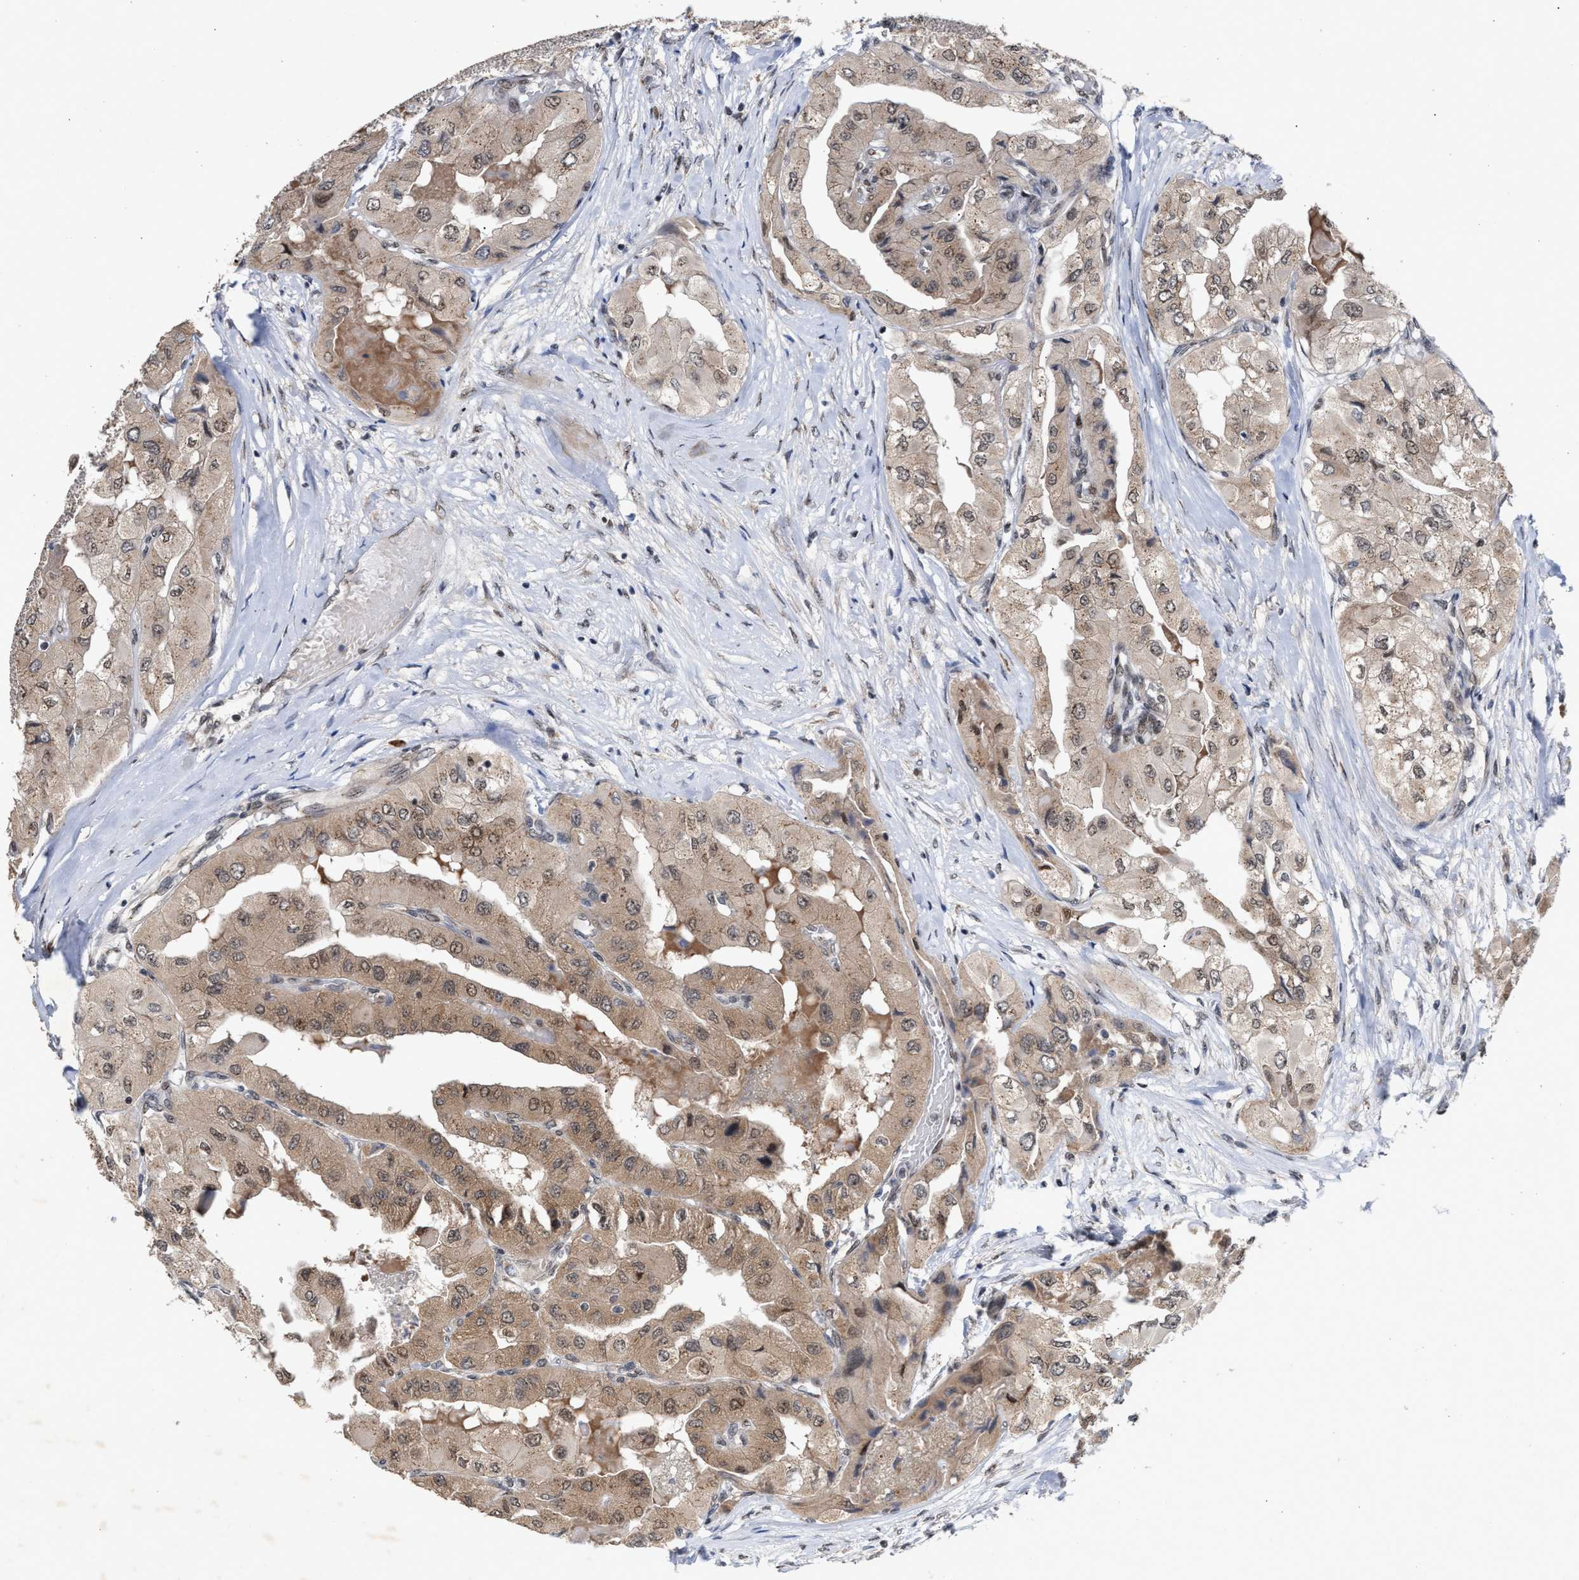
{"staining": {"intensity": "weak", "quantity": ">75%", "location": "cytoplasmic/membranous,nuclear"}, "tissue": "thyroid cancer", "cell_type": "Tumor cells", "image_type": "cancer", "snomed": [{"axis": "morphology", "description": "Papillary adenocarcinoma, NOS"}, {"axis": "topography", "description": "Thyroid gland"}], "caption": "An immunohistochemistry (IHC) image of tumor tissue is shown. Protein staining in brown labels weak cytoplasmic/membranous and nuclear positivity in thyroid cancer (papillary adenocarcinoma) within tumor cells.", "gene": "MKNK2", "patient": {"sex": "female", "age": 59}}